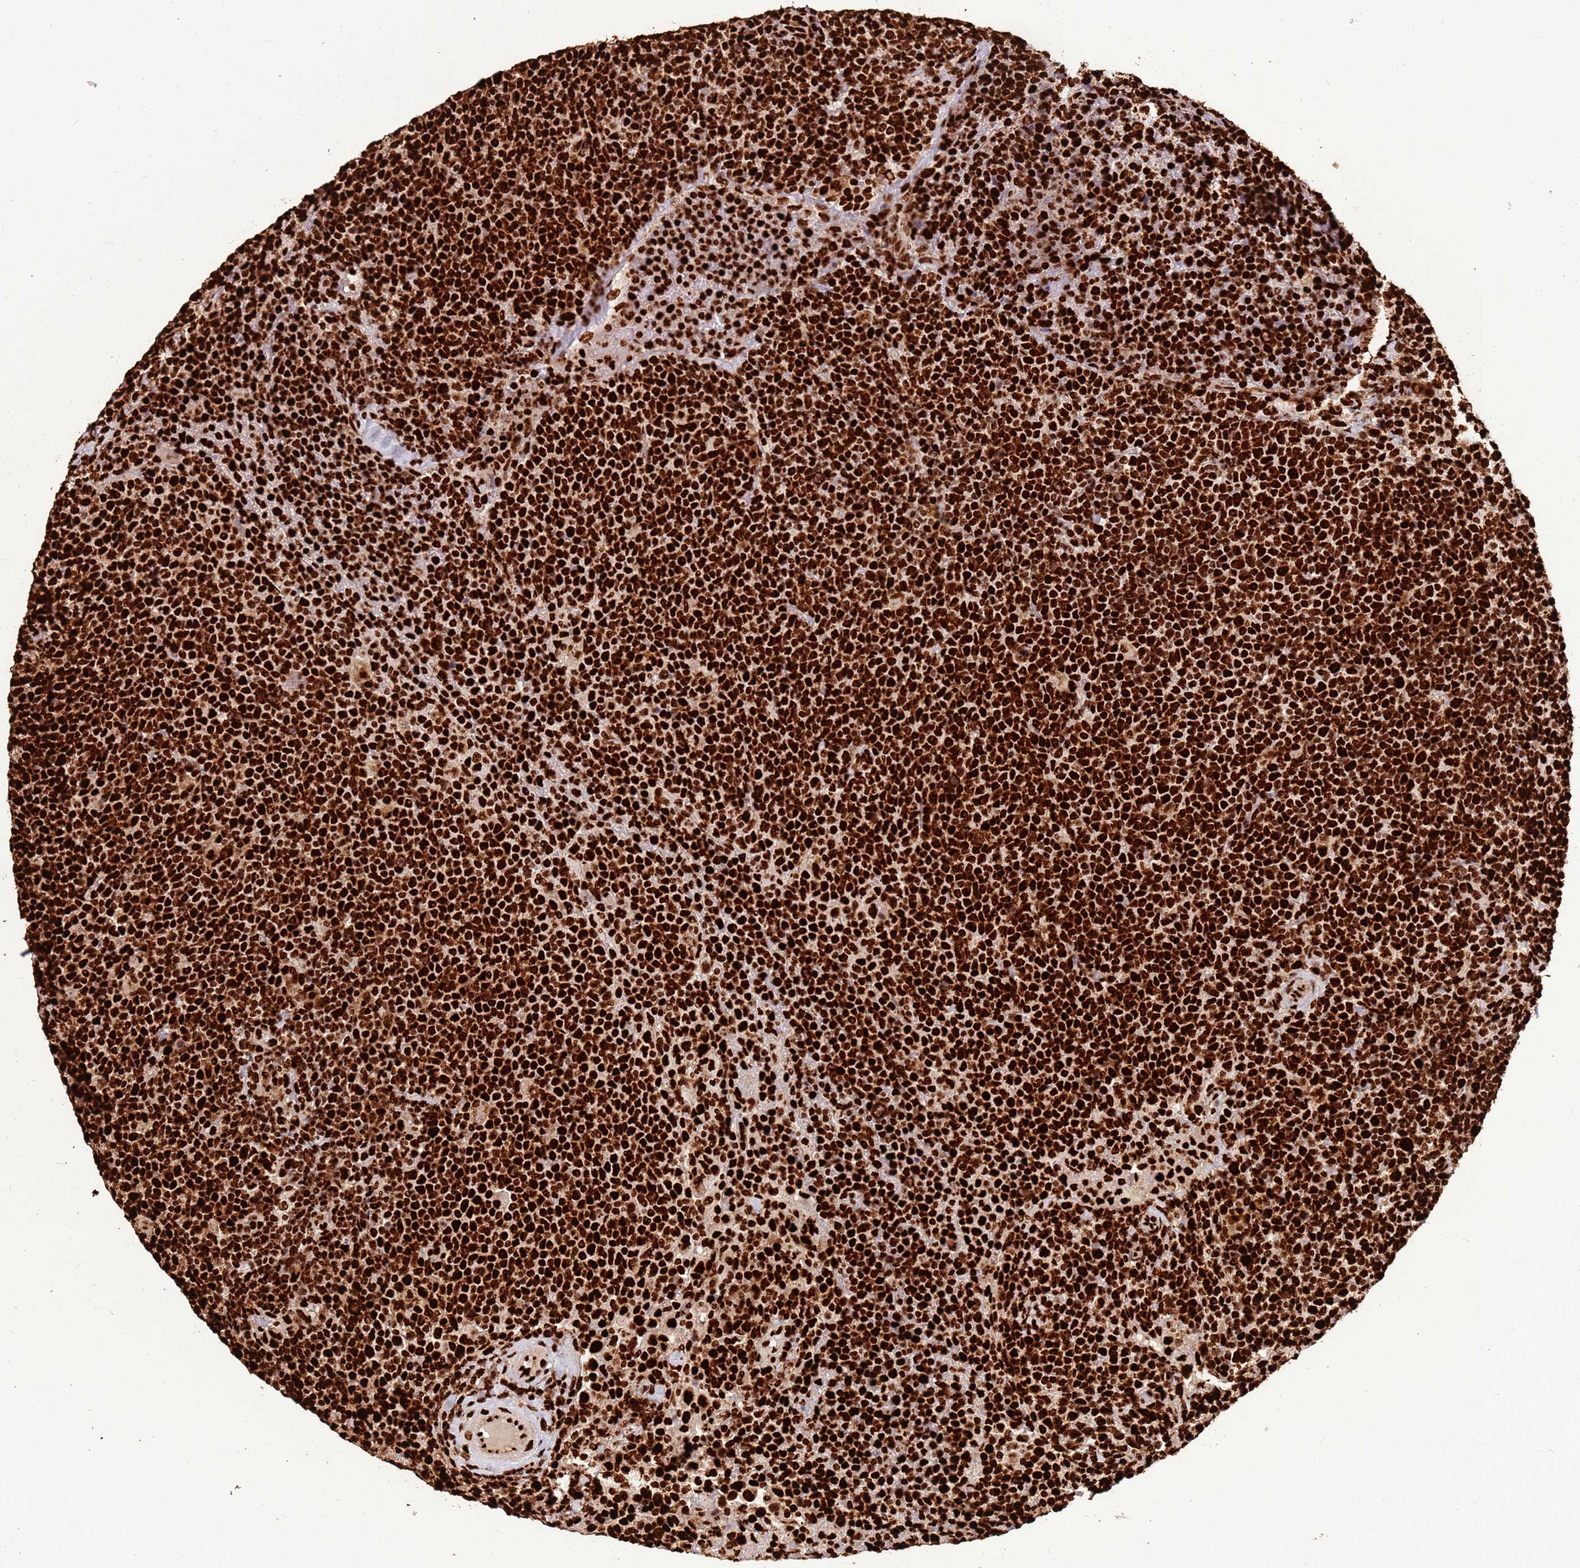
{"staining": {"intensity": "strong", "quantity": ">75%", "location": "nuclear"}, "tissue": "lymphoma", "cell_type": "Tumor cells", "image_type": "cancer", "snomed": [{"axis": "morphology", "description": "Malignant lymphoma, non-Hodgkin's type, High grade"}, {"axis": "topography", "description": "Lymph node"}], "caption": "Lymphoma tissue displays strong nuclear staining in about >75% of tumor cells, visualized by immunohistochemistry.", "gene": "HNRNPAB", "patient": {"sex": "male", "age": 61}}